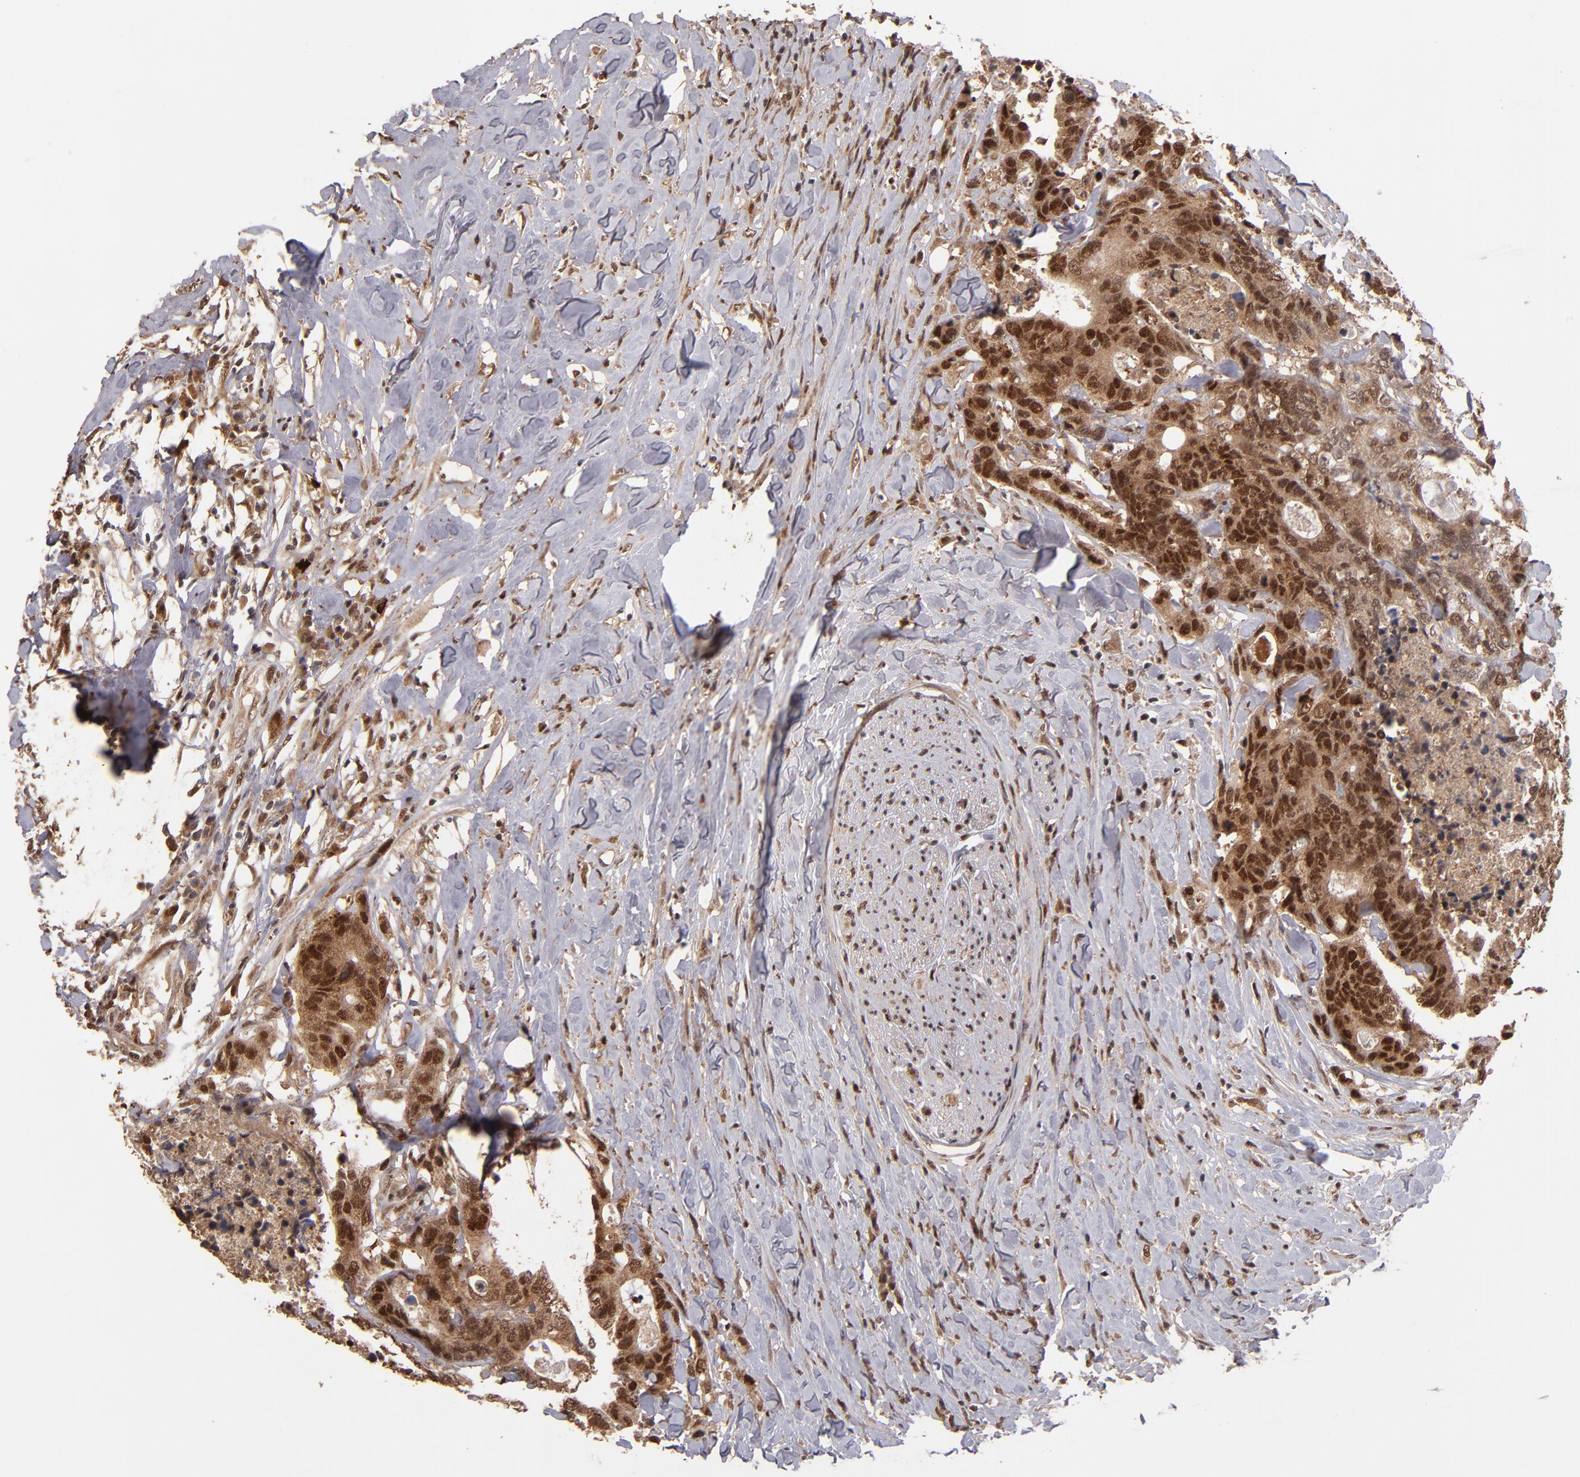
{"staining": {"intensity": "strong", "quantity": ">75%", "location": "cytoplasmic/membranous,nuclear"}, "tissue": "colorectal cancer", "cell_type": "Tumor cells", "image_type": "cancer", "snomed": [{"axis": "morphology", "description": "Adenocarcinoma, NOS"}, {"axis": "topography", "description": "Rectum"}], "caption": "Protein staining by immunohistochemistry (IHC) displays strong cytoplasmic/membranous and nuclear positivity in approximately >75% of tumor cells in colorectal adenocarcinoma.", "gene": "EAPP", "patient": {"sex": "male", "age": 55}}